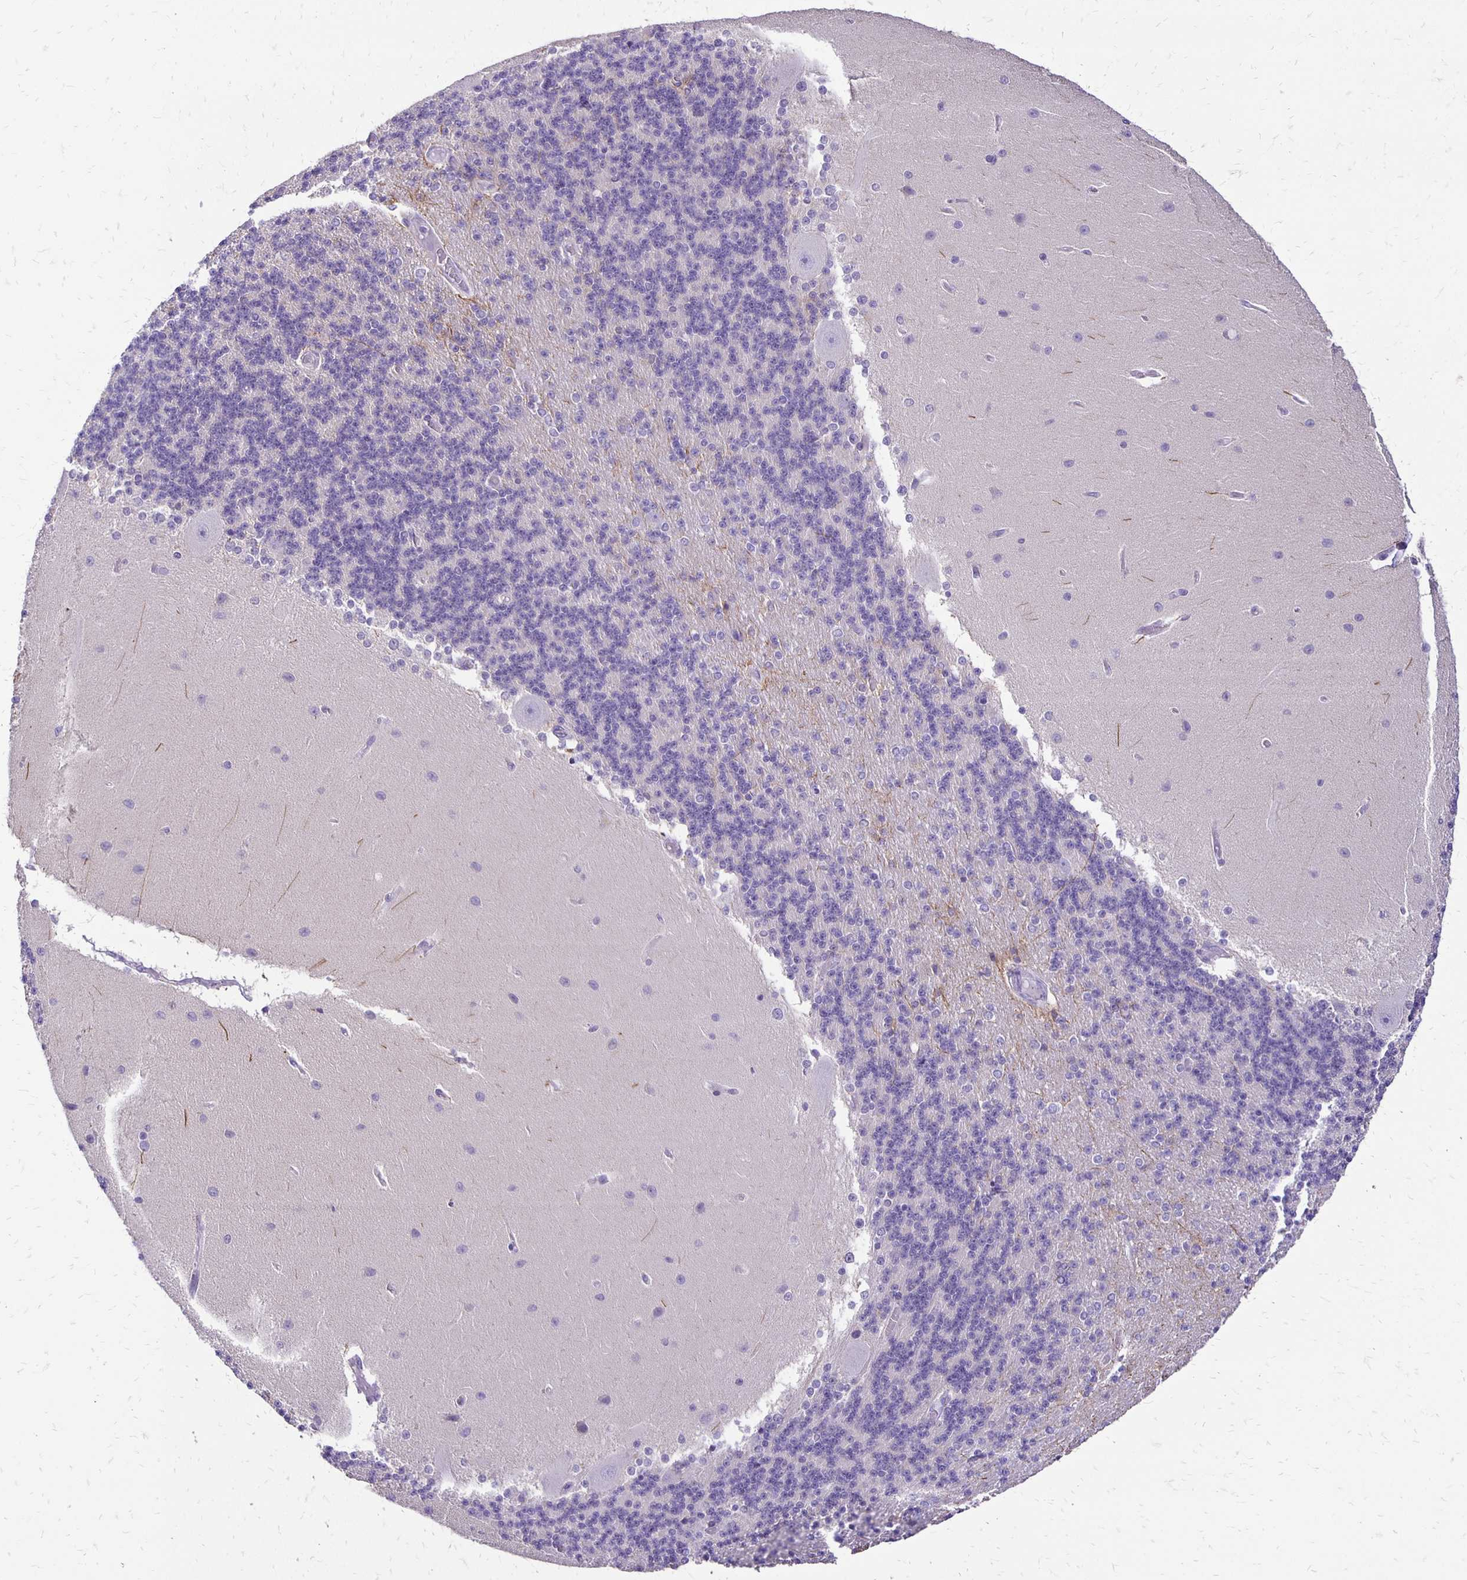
{"staining": {"intensity": "negative", "quantity": "none", "location": "none"}, "tissue": "cerebellum", "cell_type": "Cells in granular layer", "image_type": "normal", "snomed": [{"axis": "morphology", "description": "Normal tissue, NOS"}, {"axis": "topography", "description": "Cerebellum"}], "caption": "Cells in granular layer show no significant staining in normal cerebellum. Nuclei are stained in blue.", "gene": "ANKRD45", "patient": {"sex": "female", "age": 54}}